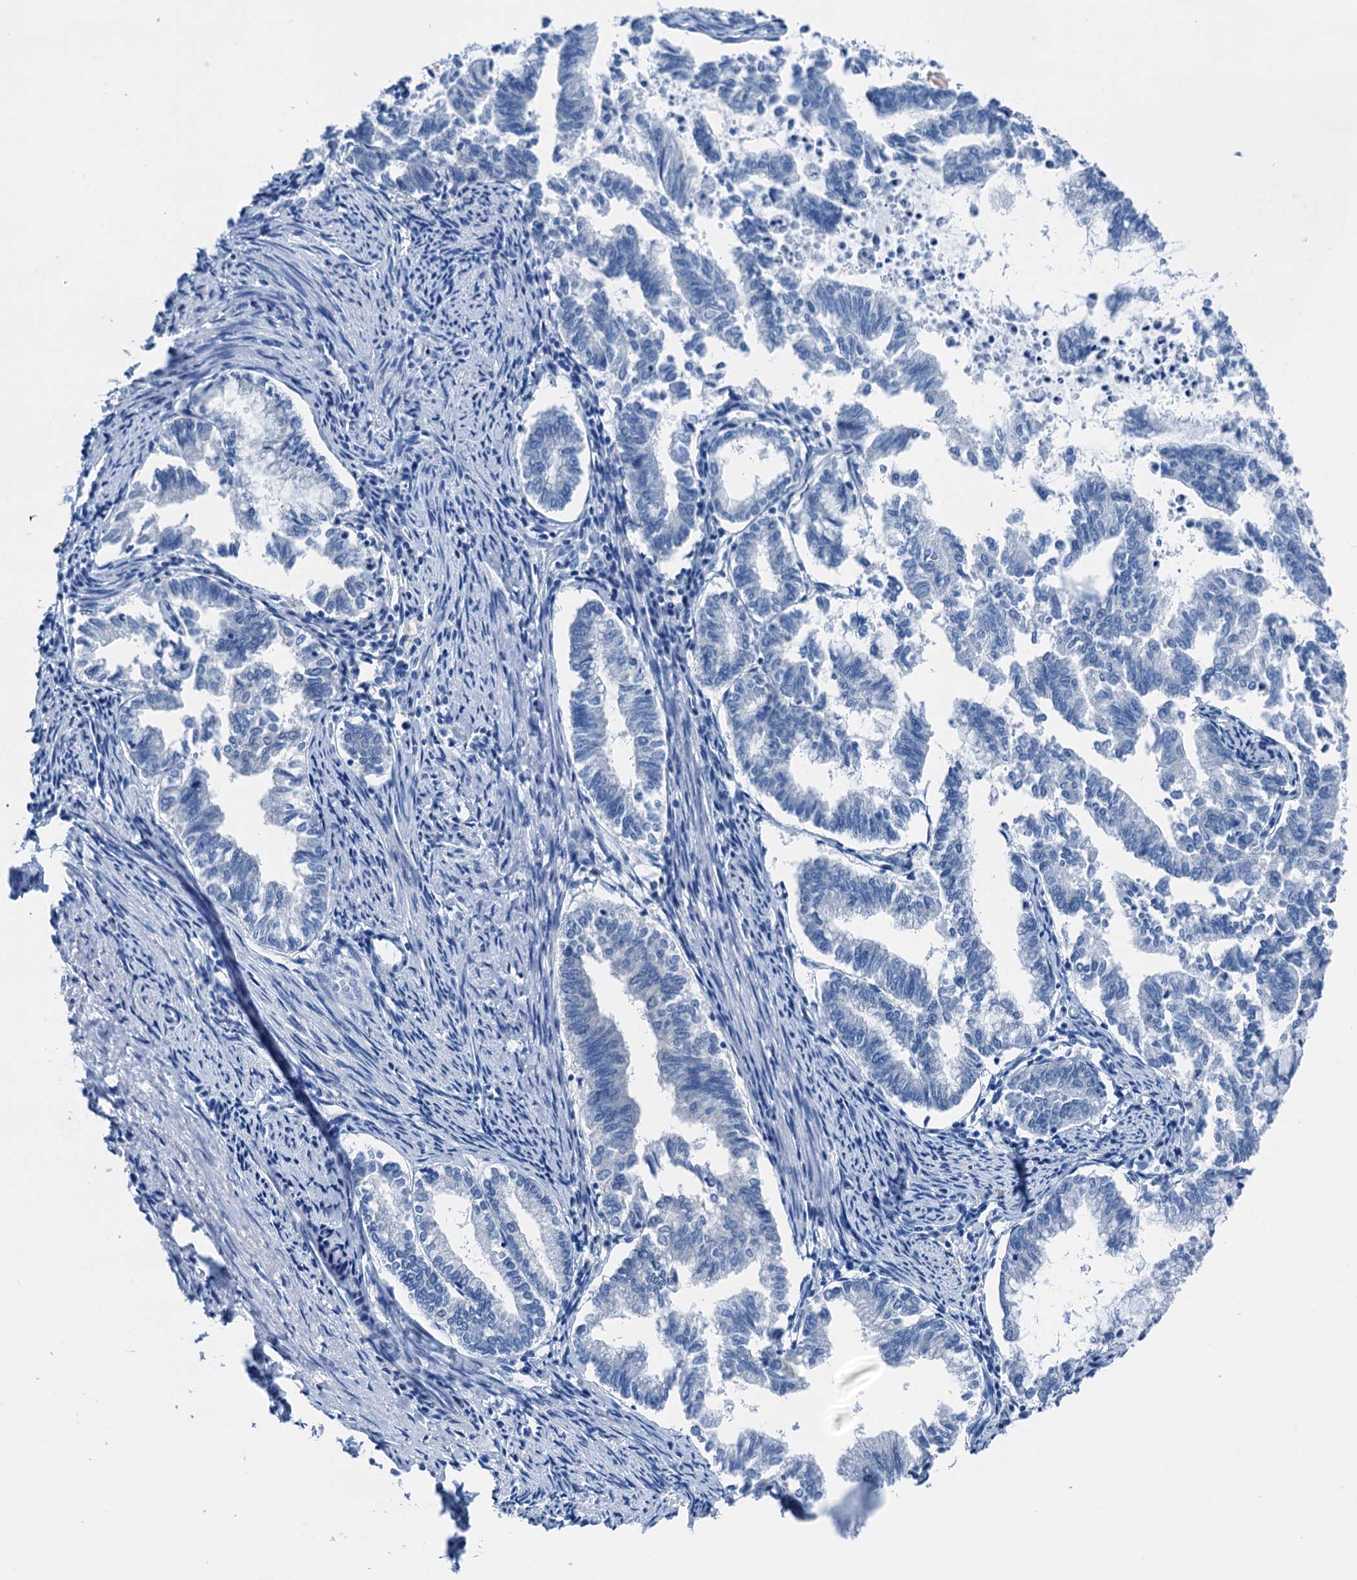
{"staining": {"intensity": "negative", "quantity": "none", "location": "none"}, "tissue": "endometrial cancer", "cell_type": "Tumor cells", "image_type": "cancer", "snomed": [{"axis": "morphology", "description": "Adenocarcinoma, NOS"}, {"axis": "topography", "description": "Endometrium"}], "caption": "High power microscopy photomicrograph of an immunohistochemistry histopathology image of endometrial cancer, revealing no significant expression in tumor cells. (DAB (3,3'-diaminobenzidine) IHC with hematoxylin counter stain).", "gene": "CBLN3", "patient": {"sex": "female", "age": 79}}